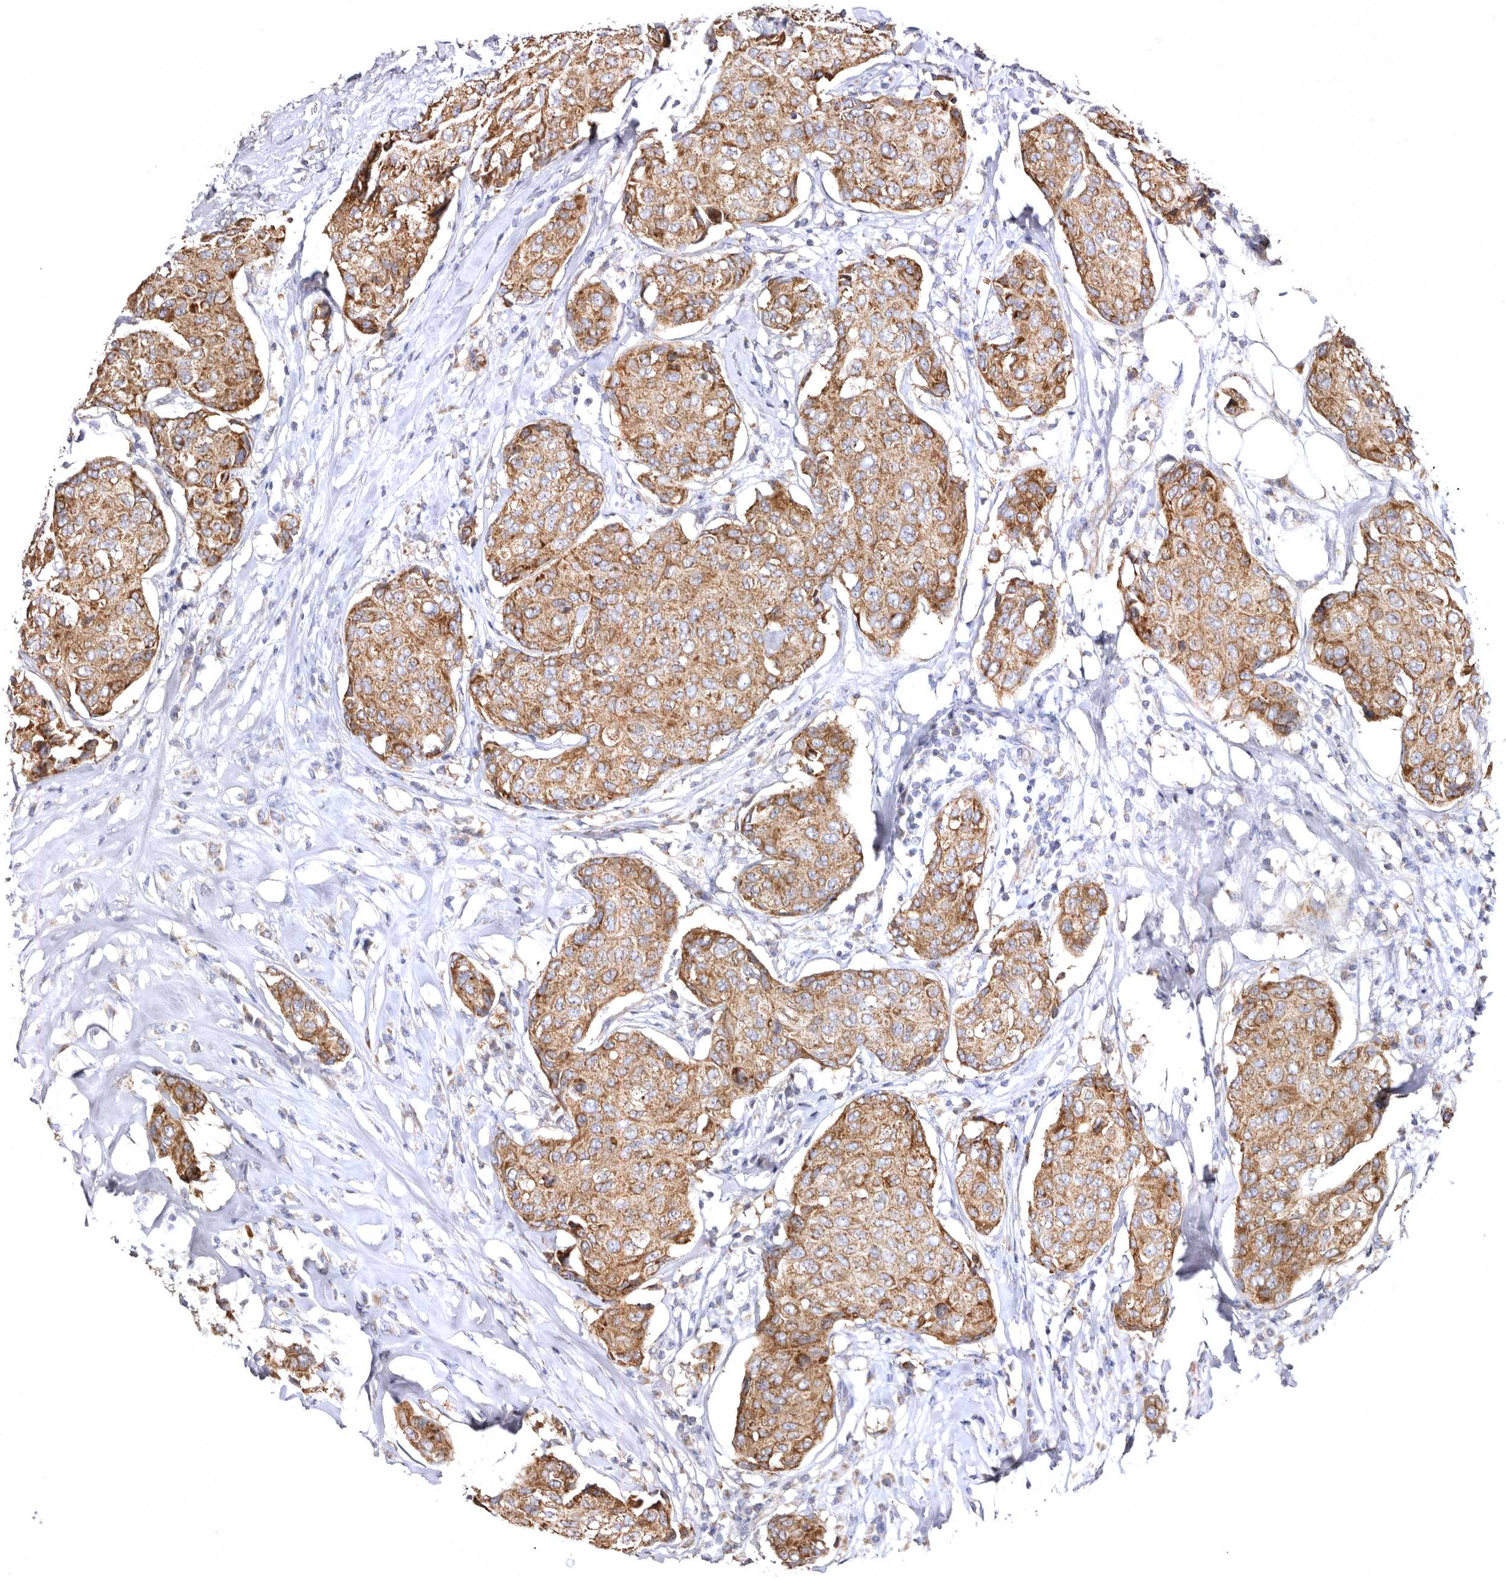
{"staining": {"intensity": "moderate", "quantity": ">75%", "location": "cytoplasmic/membranous"}, "tissue": "breast cancer", "cell_type": "Tumor cells", "image_type": "cancer", "snomed": [{"axis": "morphology", "description": "Duct carcinoma"}, {"axis": "topography", "description": "Breast"}], "caption": "Immunohistochemistry (IHC) micrograph of human invasive ductal carcinoma (breast) stained for a protein (brown), which reveals medium levels of moderate cytoplasmic/membranous expression in approximately >75% of tumor cells.", "gene": "BAIAP2L1", "patient": {"sex": "female", "age": 80}}